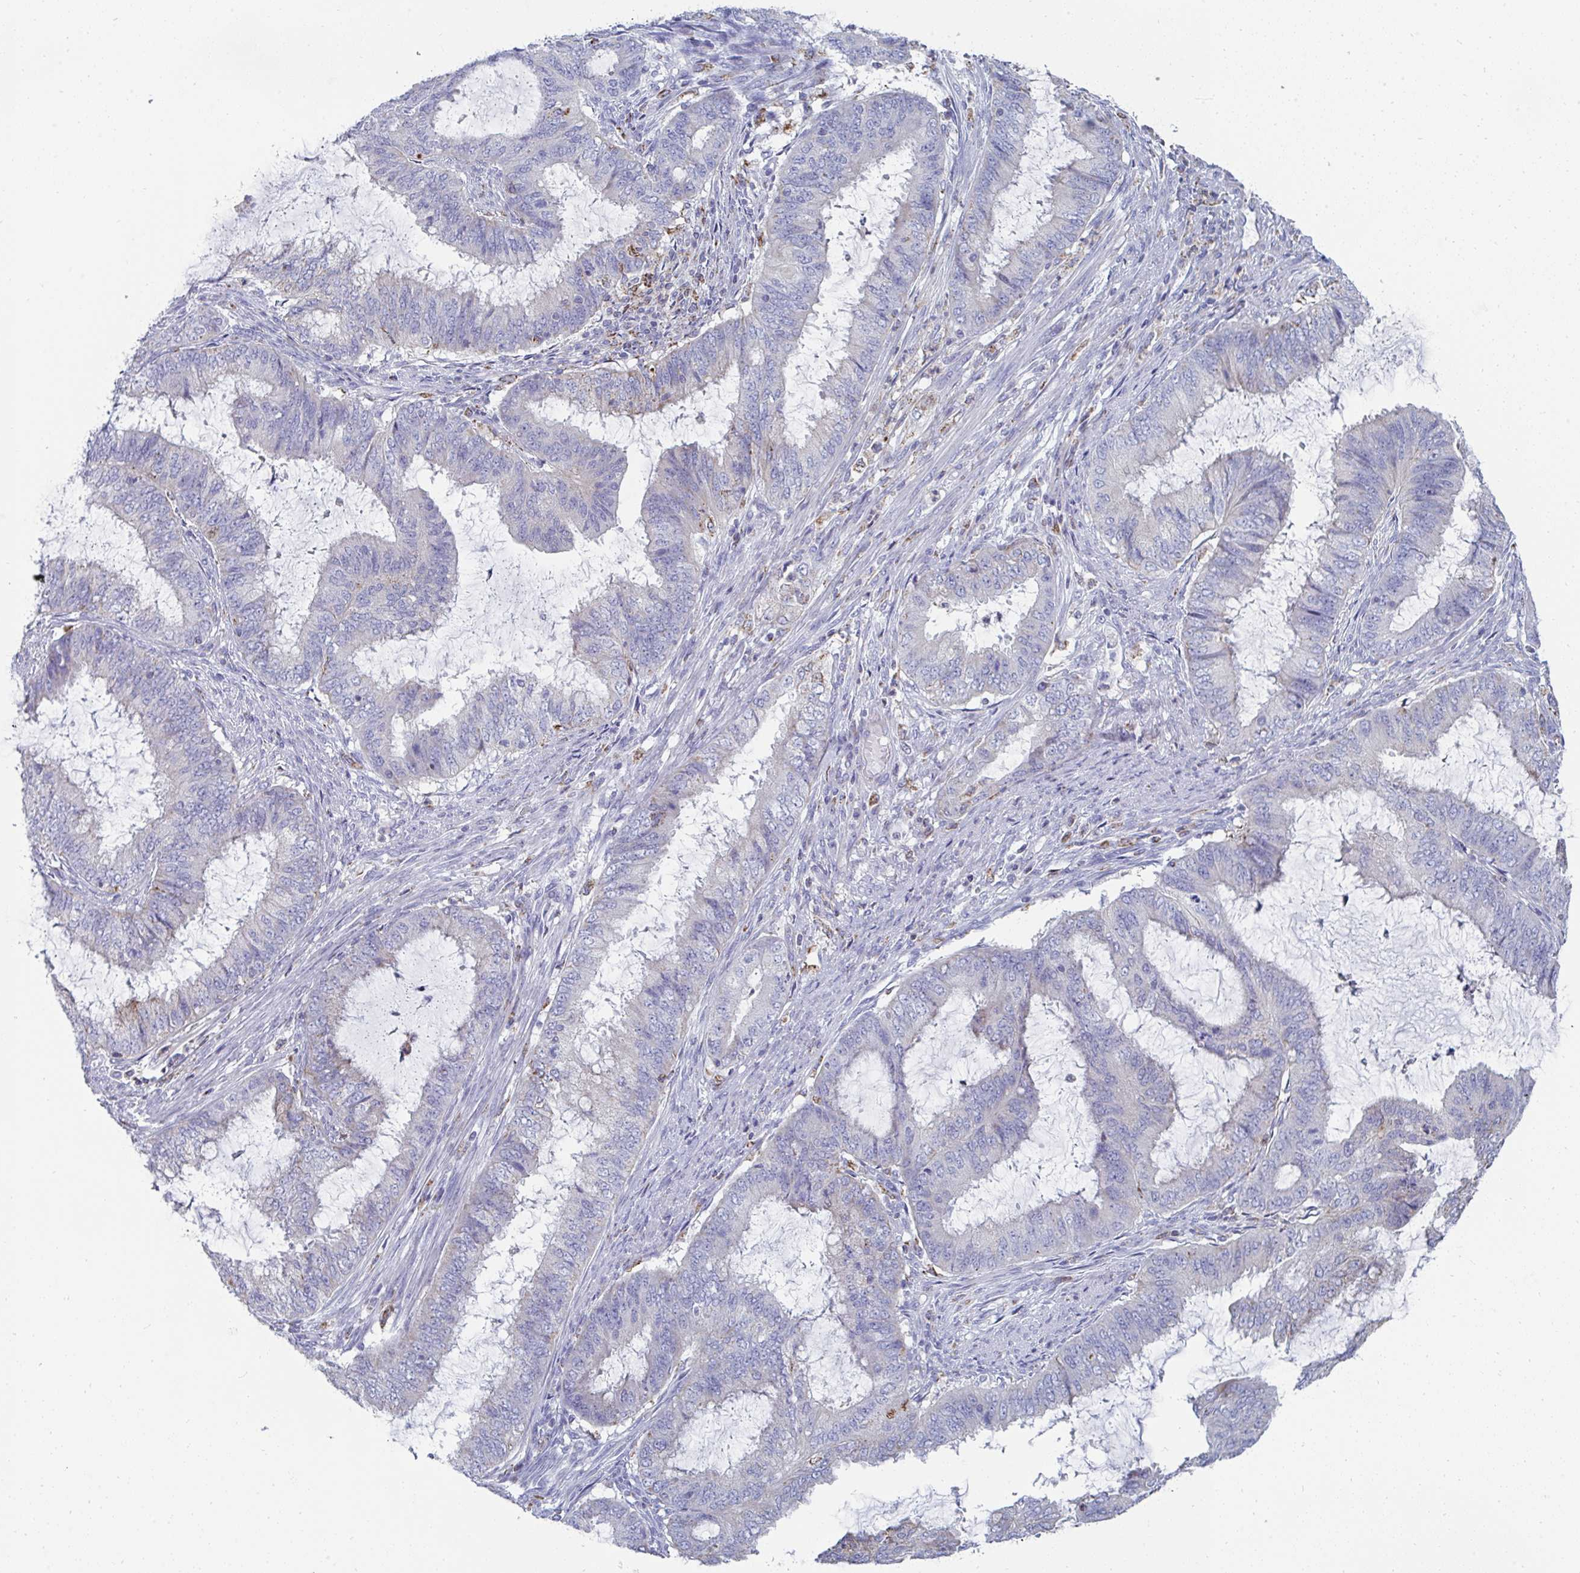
{"staining": {"intensity": "negative", "quantity": "none", "location": "none"}, "tissue": "endometrial cancer", "cell_type": "Tumor cells", "image_type": "cancer", "snomed": [{"axis": "morphology", "description": "Adenocarcinoma, NOS"}, {"axis": "topography", "description": "Endometrium"}], "caption": "Endometrial cancer stained for a protein using immunohistochemistry displays no staining tumor cells.", "gene": "MGAM2", "patient": {"sex": "female", "age": 51}}